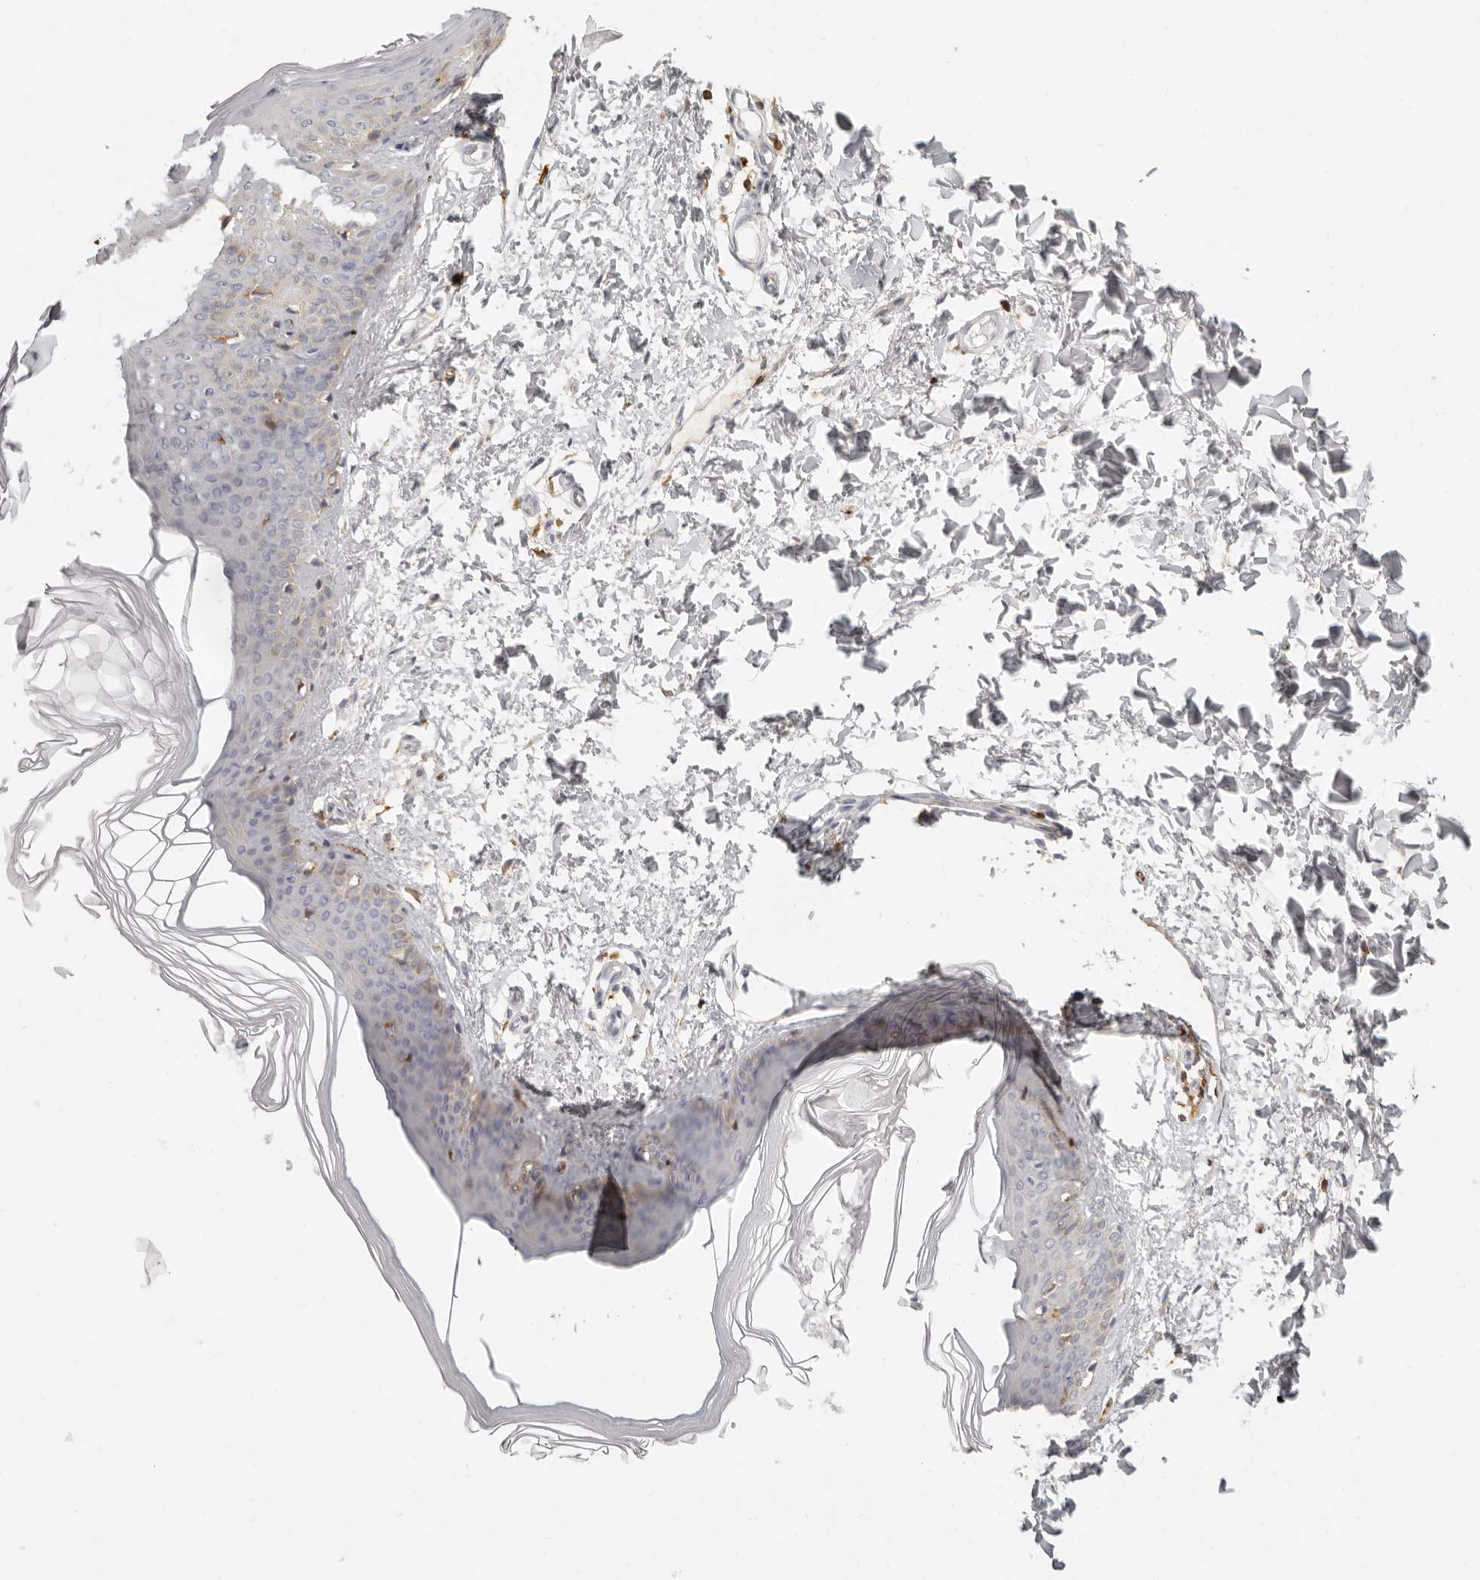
{"staining": {"intensity": "negative", "quantity": "none", "location": "none"}, "tissue": "skin", "cell_type": "Fibroblasts", "image_type": "normal", "snomed": [{"axis": "morphology", "description": "Normal tissue, NOS"}, {"axis": "topography", "description": "Skin"}], "caption": "High power microscopy histopathology image of an IHC image of unremarkable skin, revealing no significant expression in fibroblasts.", "gene": "NIBAN1", "patient": {"sex": "female", "age": 27}}